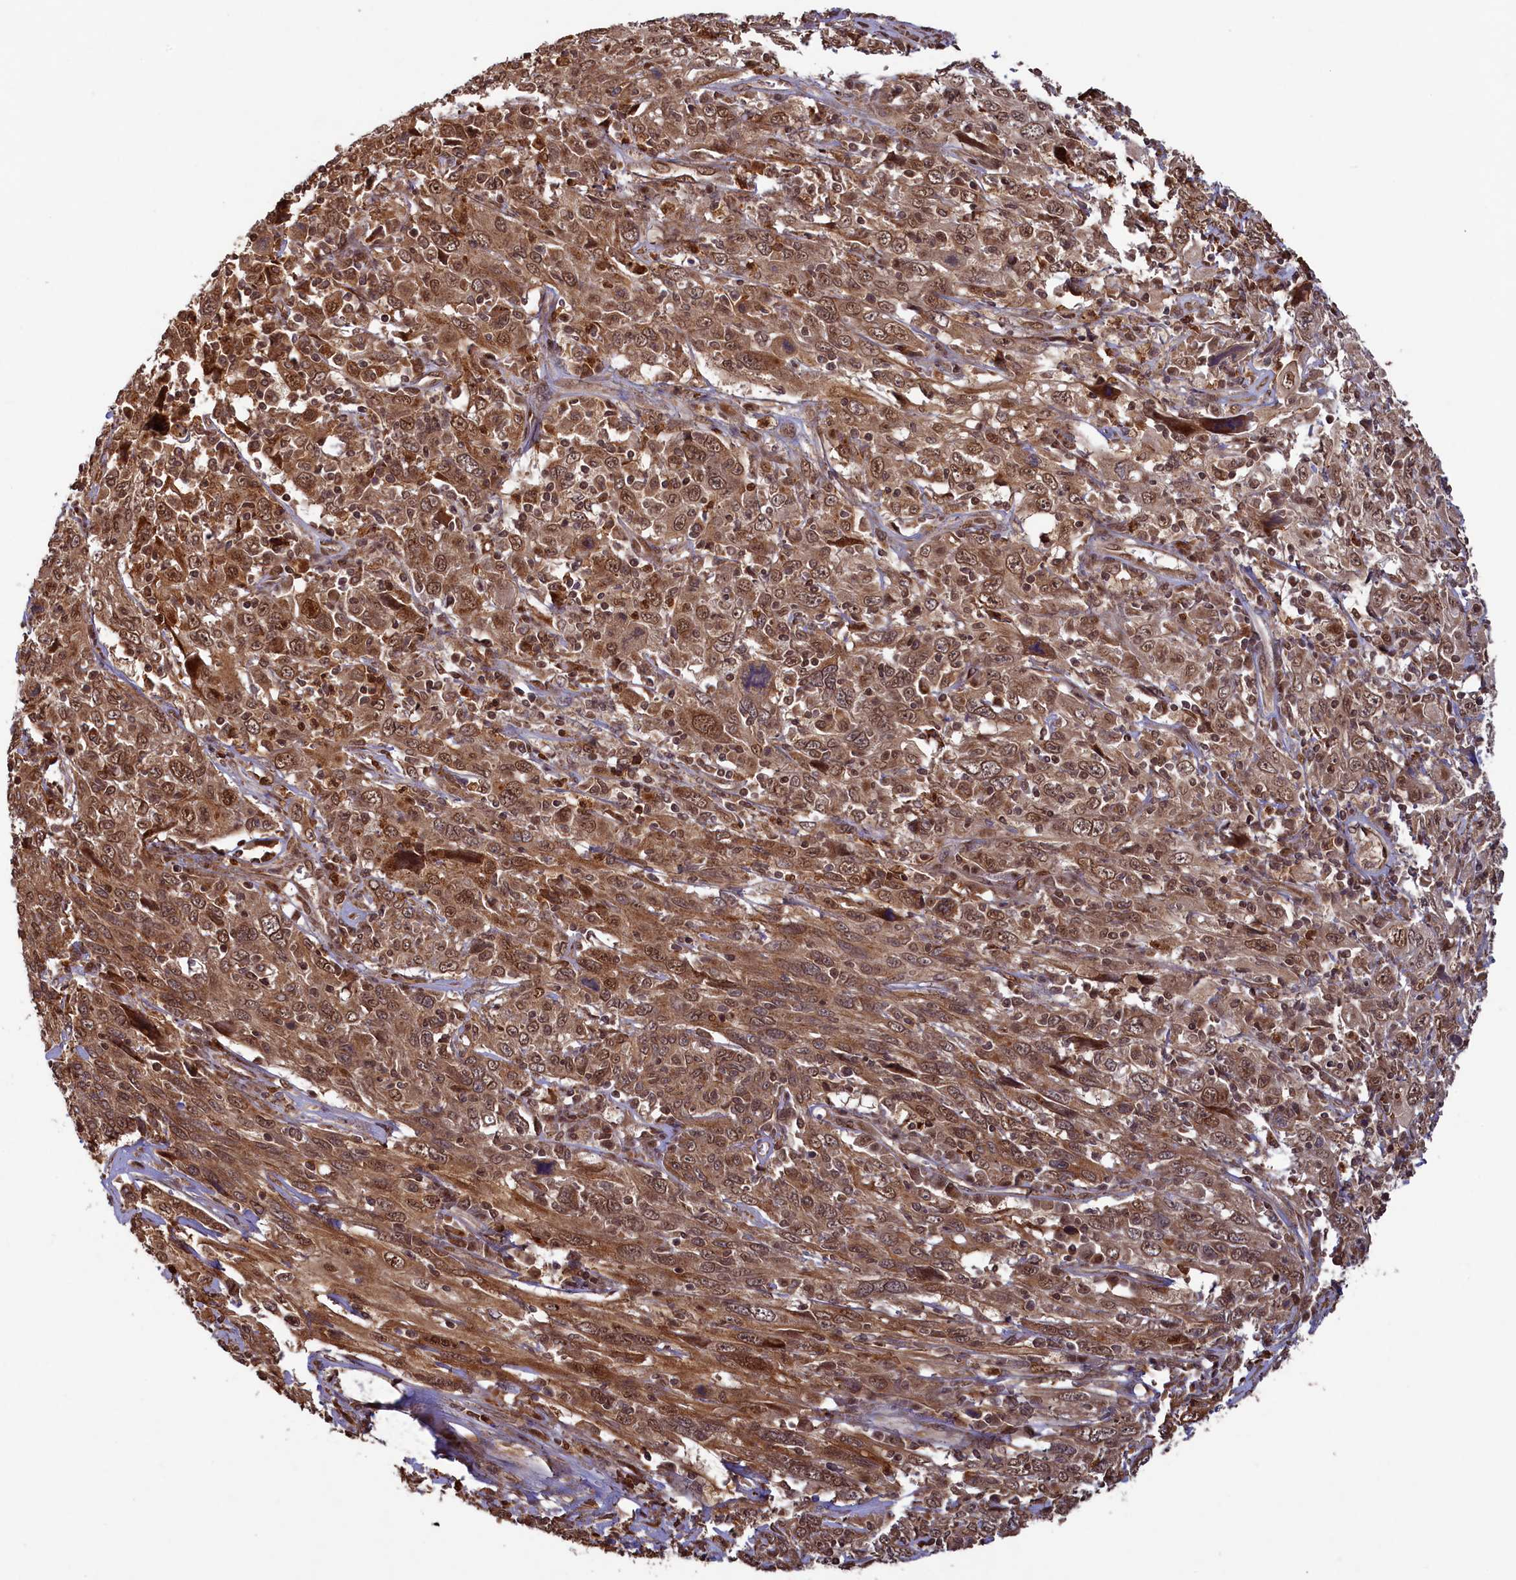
{"staining": {"intensity": "moderate", "quantity": ">75%", "location": "cytoplasmic/membranous,nuclear"}, "tissue": "cervical cancer", "cell_type": "Tumor cells", "image_type": "cancer", "snomed": [{"axis": "morphology", "description": "Squamous cell carcinoma, NOS"}, {"axis": "topography", "description": "Cervix"}], "caption": "Protein staining displays moderate cytoplasmic/membranous and nuclear expression in approximately >75% of tumor cells in cervical cancer. Nuclei are stained in blue.", "gene": "NAE1", "patient": {"sex": "female", "age": 46}}